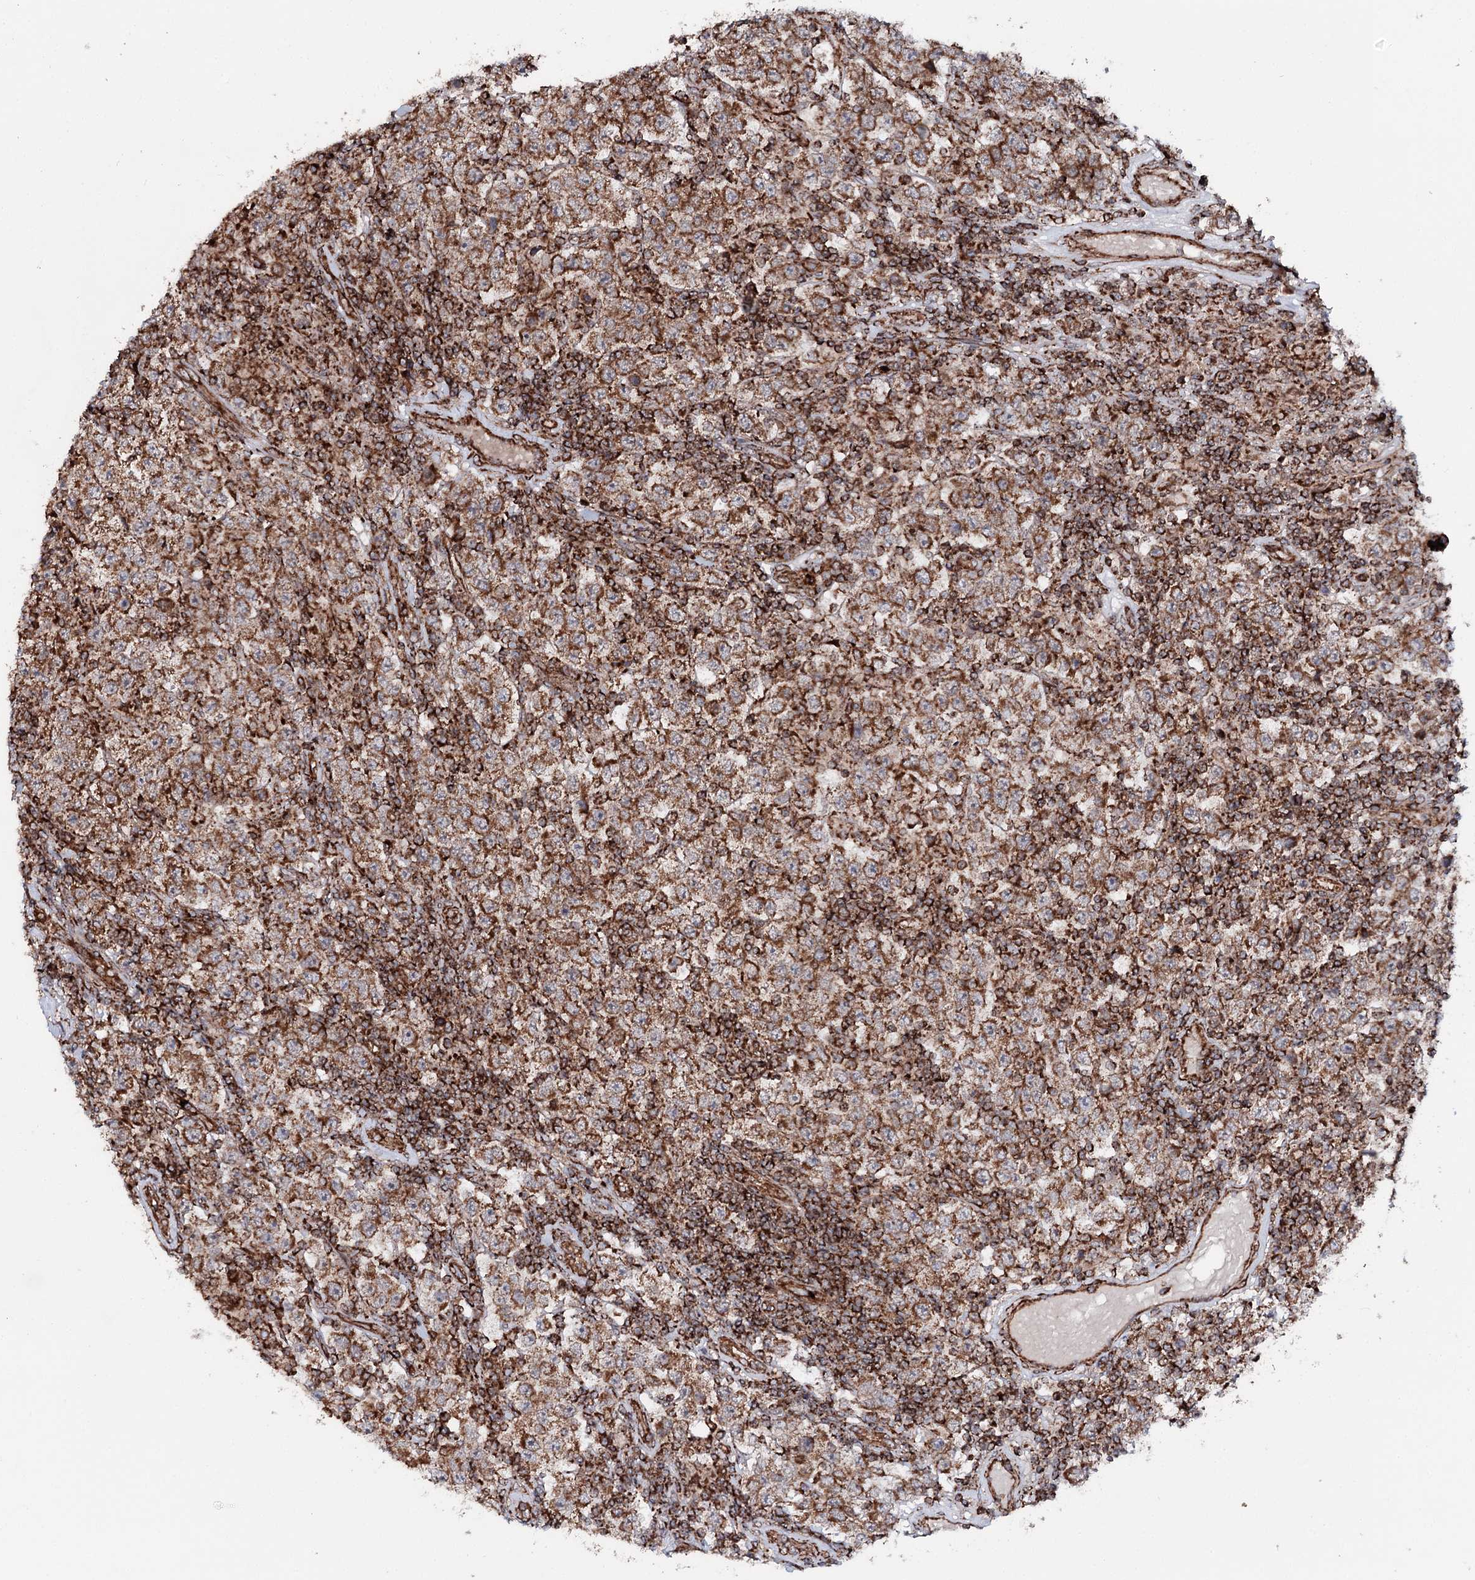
{"staining": {"intensity": "moderate", "quantity": ">75%", "location": "cytoplasmic/membranous"}, "tissue": "testis cancer", "cell_type": "Tumor cells", "image_type": "cancer", "snomed": [{"axis": "morphology", "description": "Normal tissue, NOS"}, {"axis": "morphology", "description": "Urothelial carcinoma, High grade"}, {"axis": "morphology", "description": "Seminoma, NOS"}, {"axis": "morphology", "description": "Carcinoma, Embryonal, NOS"}, {"axis": "topography", "description": "Urinary bladder"}, {"axis": "topography", "description": "Testis"}], "caption": "The micrograph displays staining of testis cancer (urothelial carcinoma (high-grade)), revealing moderate cytoplasmic/membranous protein expression (brown color) within tumor cells. Immunohistochemistry stains the protein of interest in brown and the nuclei are stained blue.", "gene": "FGFR1OP2", "patient": {"sex": "male", "age": 41}}